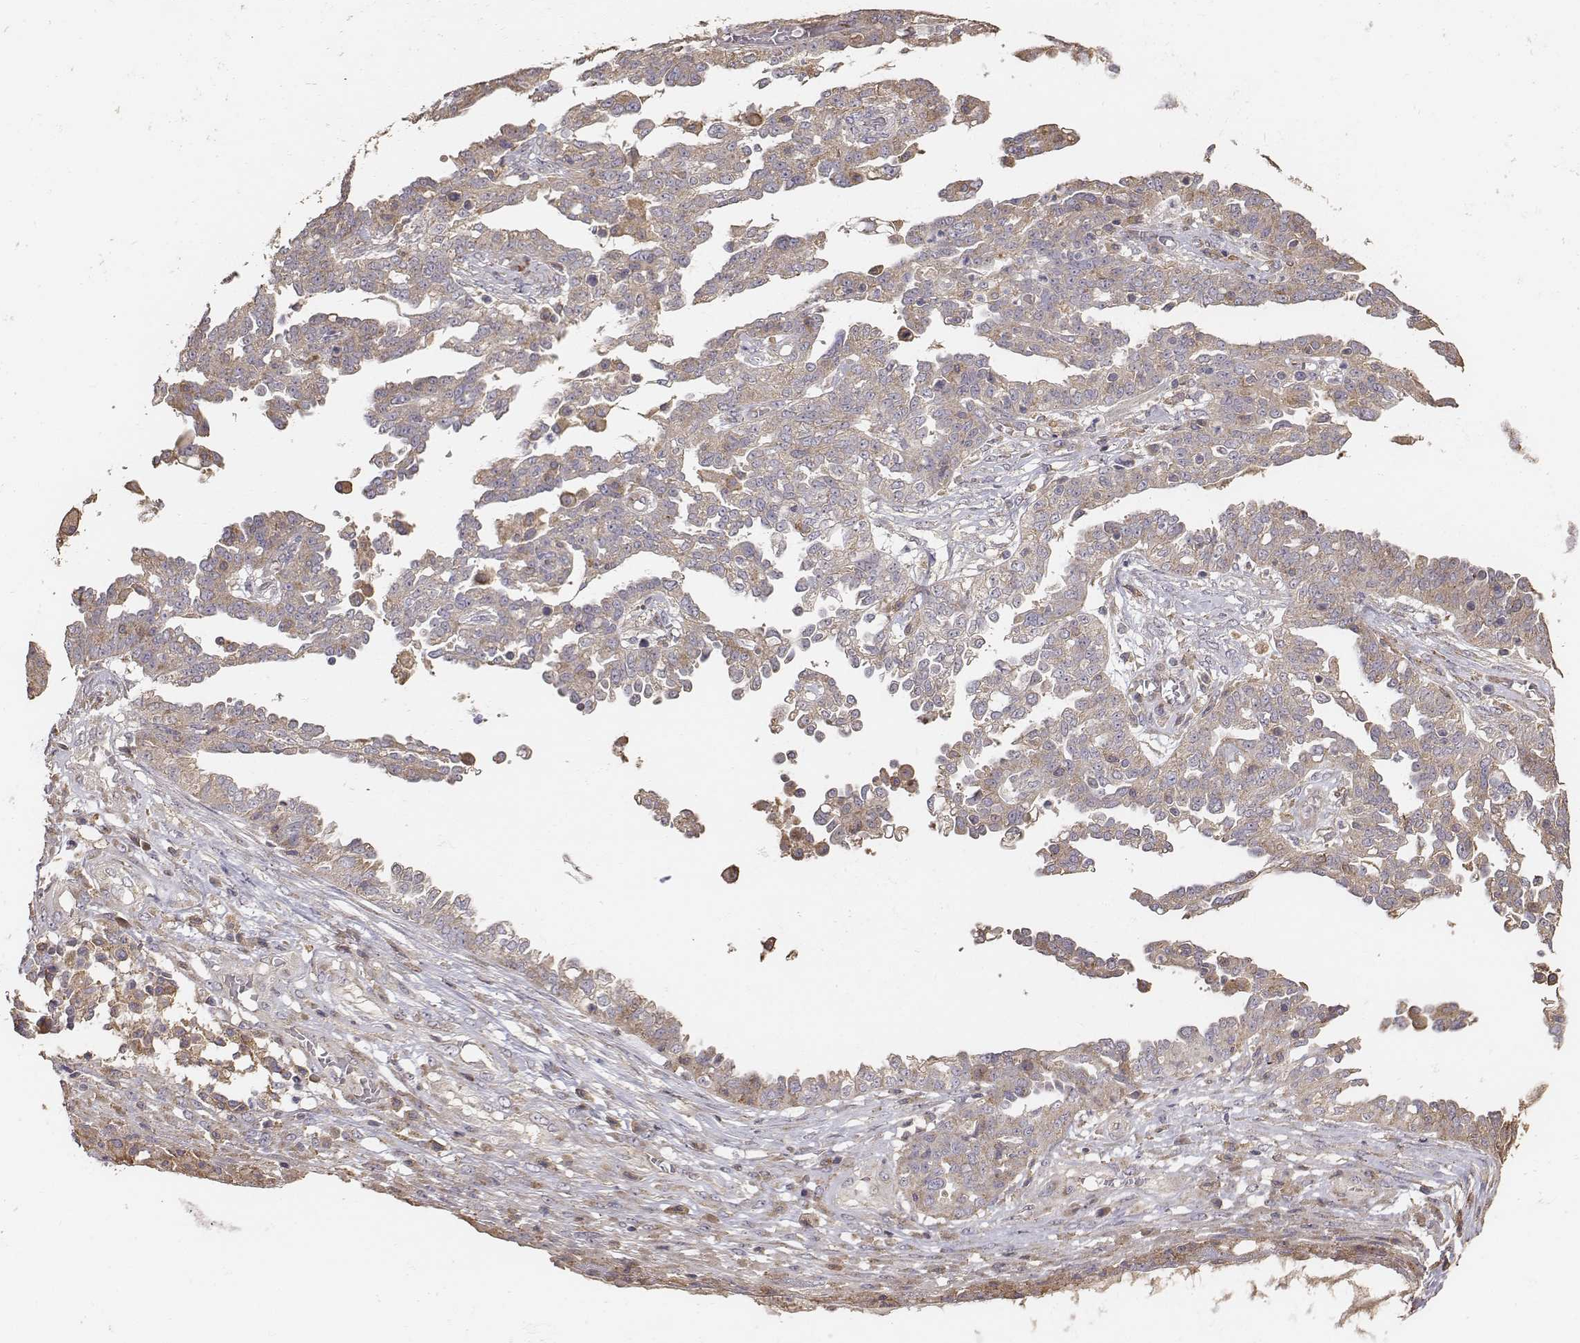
{"staining": {"intensity": "weak", "quantity": ">75%", "location": "cytoplasmic/membranous"}, "tissue": "ovarian cancer", "cell_type": "Tumor cells", "image_type": "cancer", "snomed": [{"axis": "morphology", "description": "Cystadenocarcinoma, serous, NOS"}, {"axis": "topography", "description": "Ovary"}], "caption": "IHC of ovarian cancer (serous cystadenocarcinoma) exhibits low levels of weak cytoplasmic/membranous expression in about >75% of tumor cells.", "gene": "AP1B1", "patient": {"sex": "female", "age": 67}}